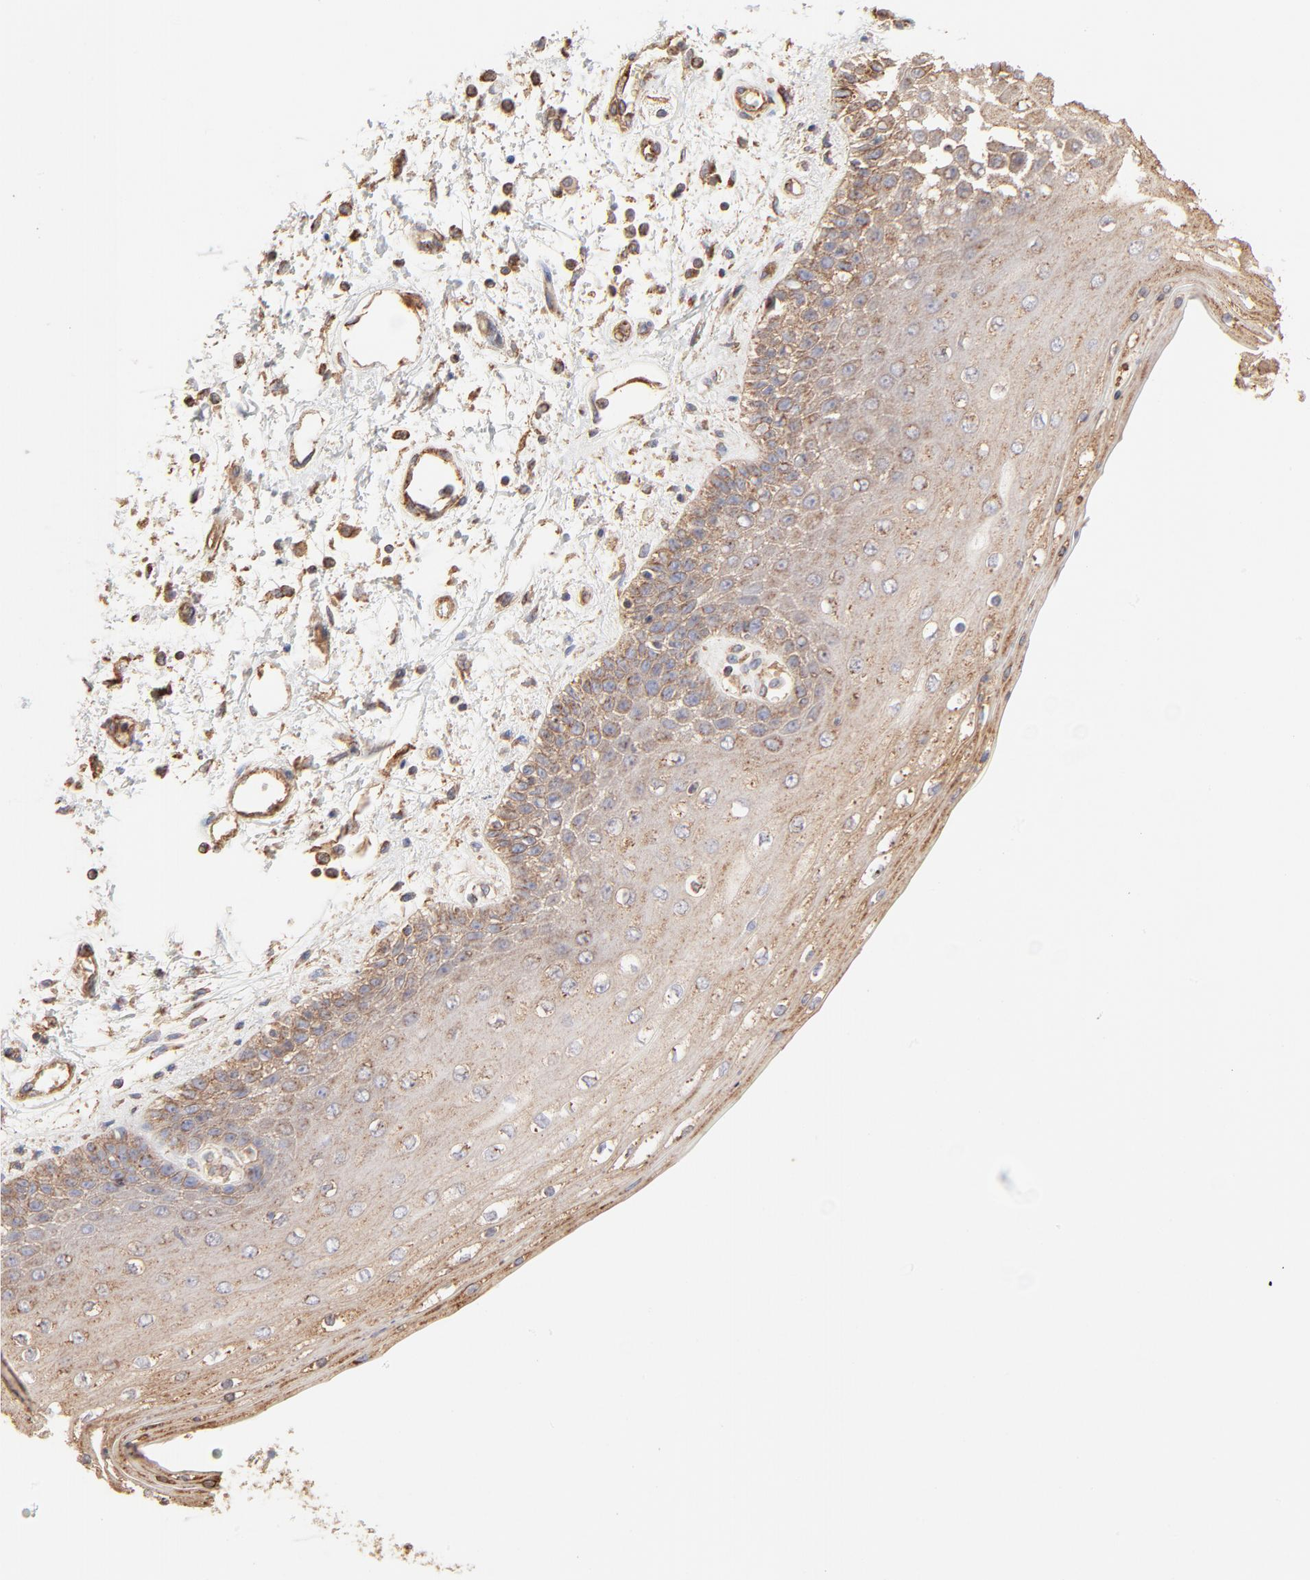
{"staining": {"intensity": "moderate", "quantity": ">75%", "location": "cytoplasmic/membranous"}, "tissue": "skin", "cell_type": "Epidermal cells", "image_type": "normal", "snomed": [{"axis": "morphology", "description": "Normal tissue, NOS"}, {"axis": "topography", "description": "Anal"}], "caption": "High-magnification brightfield microscopy of unremarkable skin stained with DAB (3,3'-diaminobenzidine) (brown) and counterstained with hematoxylin (blue). epidermal cells exhibit moderate cytoplasmic/membranous expression is seen in about>75% of cells. The protein is stained brown, and the nuclei are stained in blue (DAB (3,3'-diaminobenzidine) IHC with brightfield microscopy, high magnification).", "gene": "CLTB", "patient": {"sex": "female", "age": 46}}